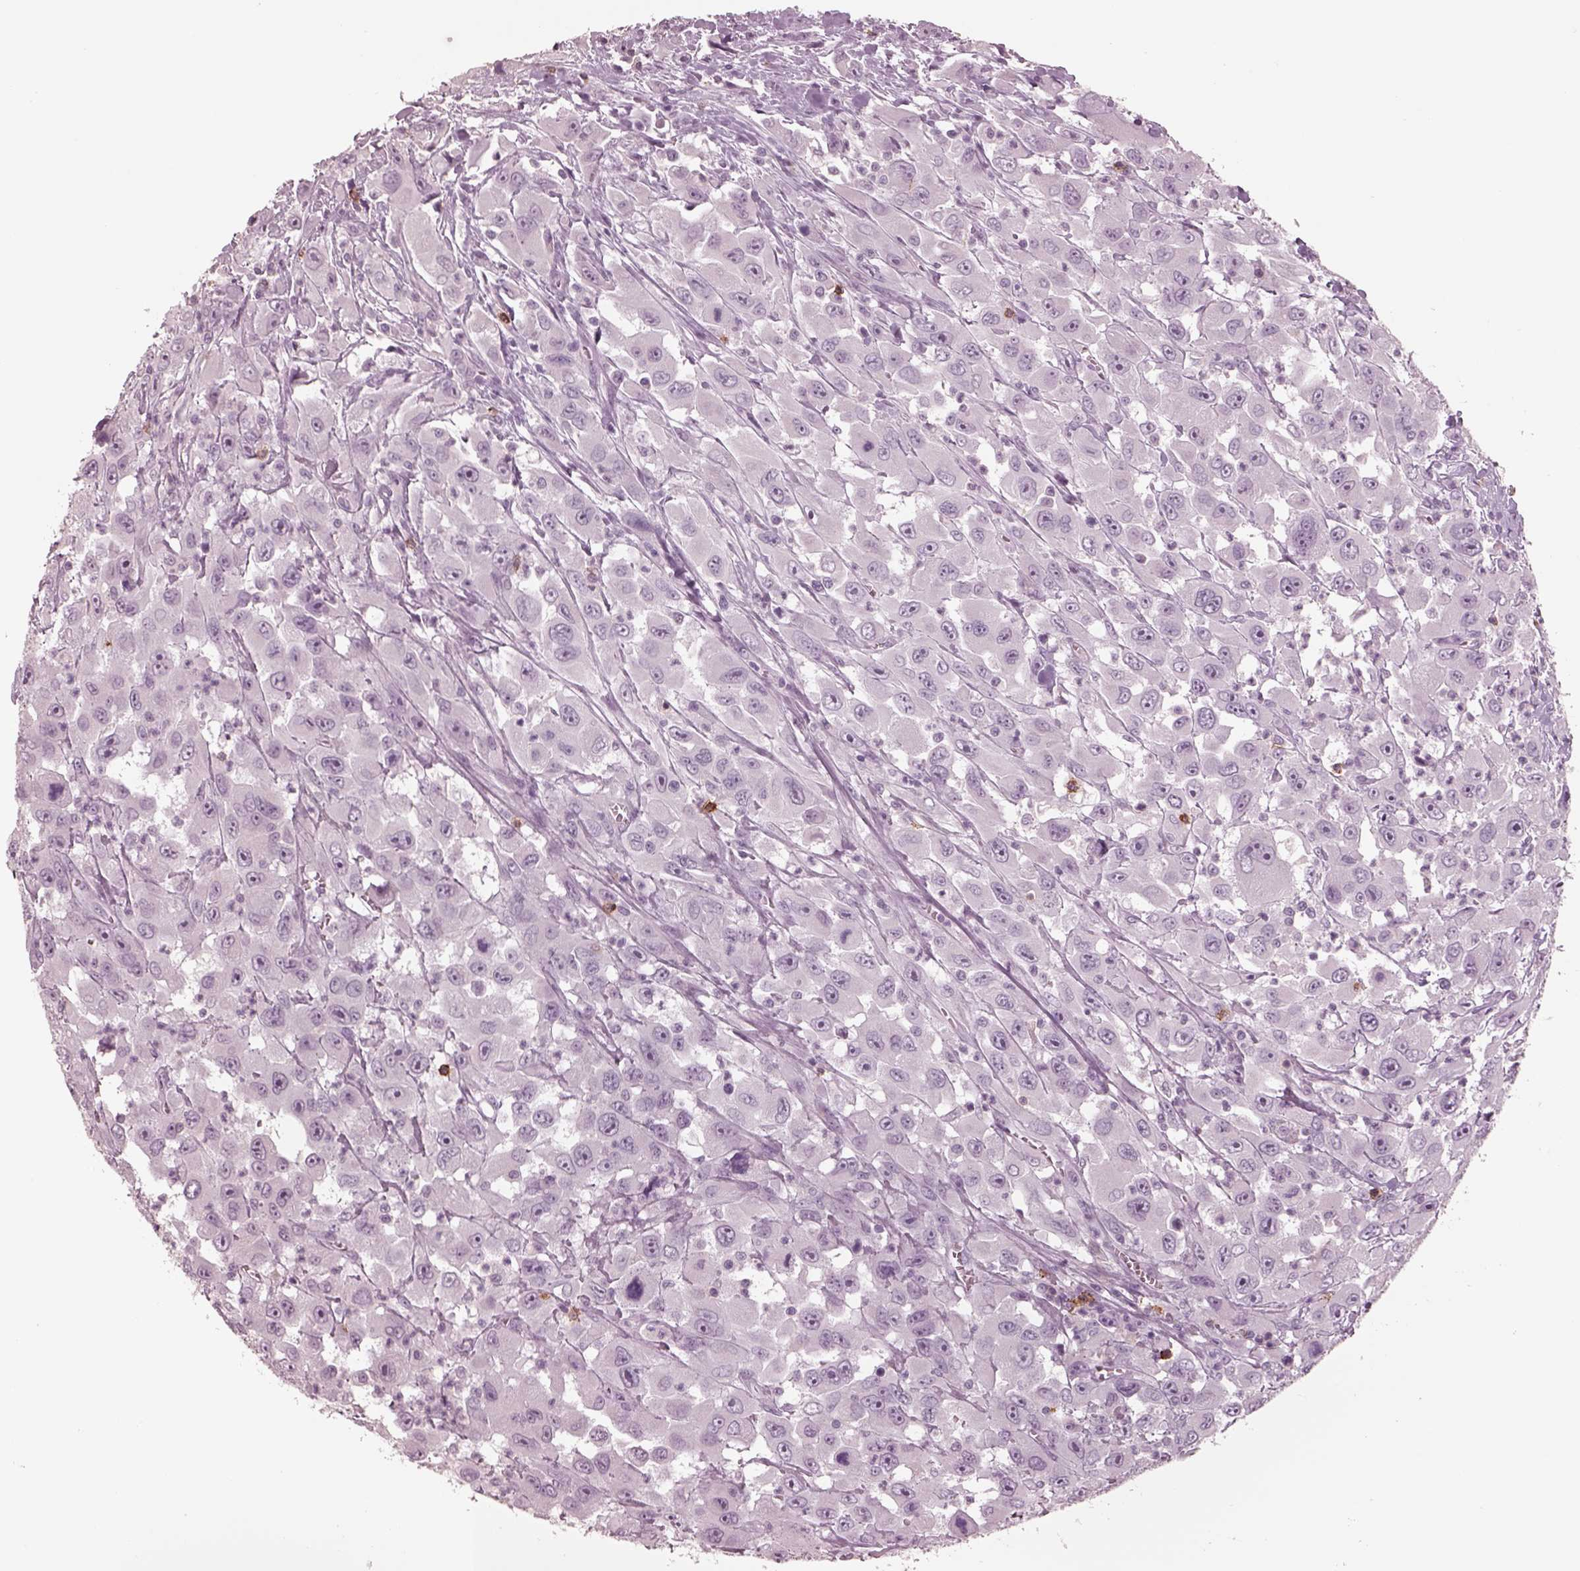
{"staining": {"intensity": "negative", "quantity": "none", "location": "none"}, "tissue": "head and neck cancer", "cell_type": "Tumor cells", "image_type": "cancer", "snomed": [{"axis": "morphology", "description": "Squamous cell carcinoma, NOS"}, {"axis": "morphology", "description": "Squamous cell carcinoma, metastatic, NOS"}, {"axis": "topography", "description": "Oral tissue"}, {"axis": "topography", "description": "Head-Neck"}], "caption": "Head and neck metastatic squamous cell carcinoma was stained to show a protein in brown. There is no significant positivity in tumor cells.", "gene": "PDCD1", "patient": {"sex": "female", "age": 85}}